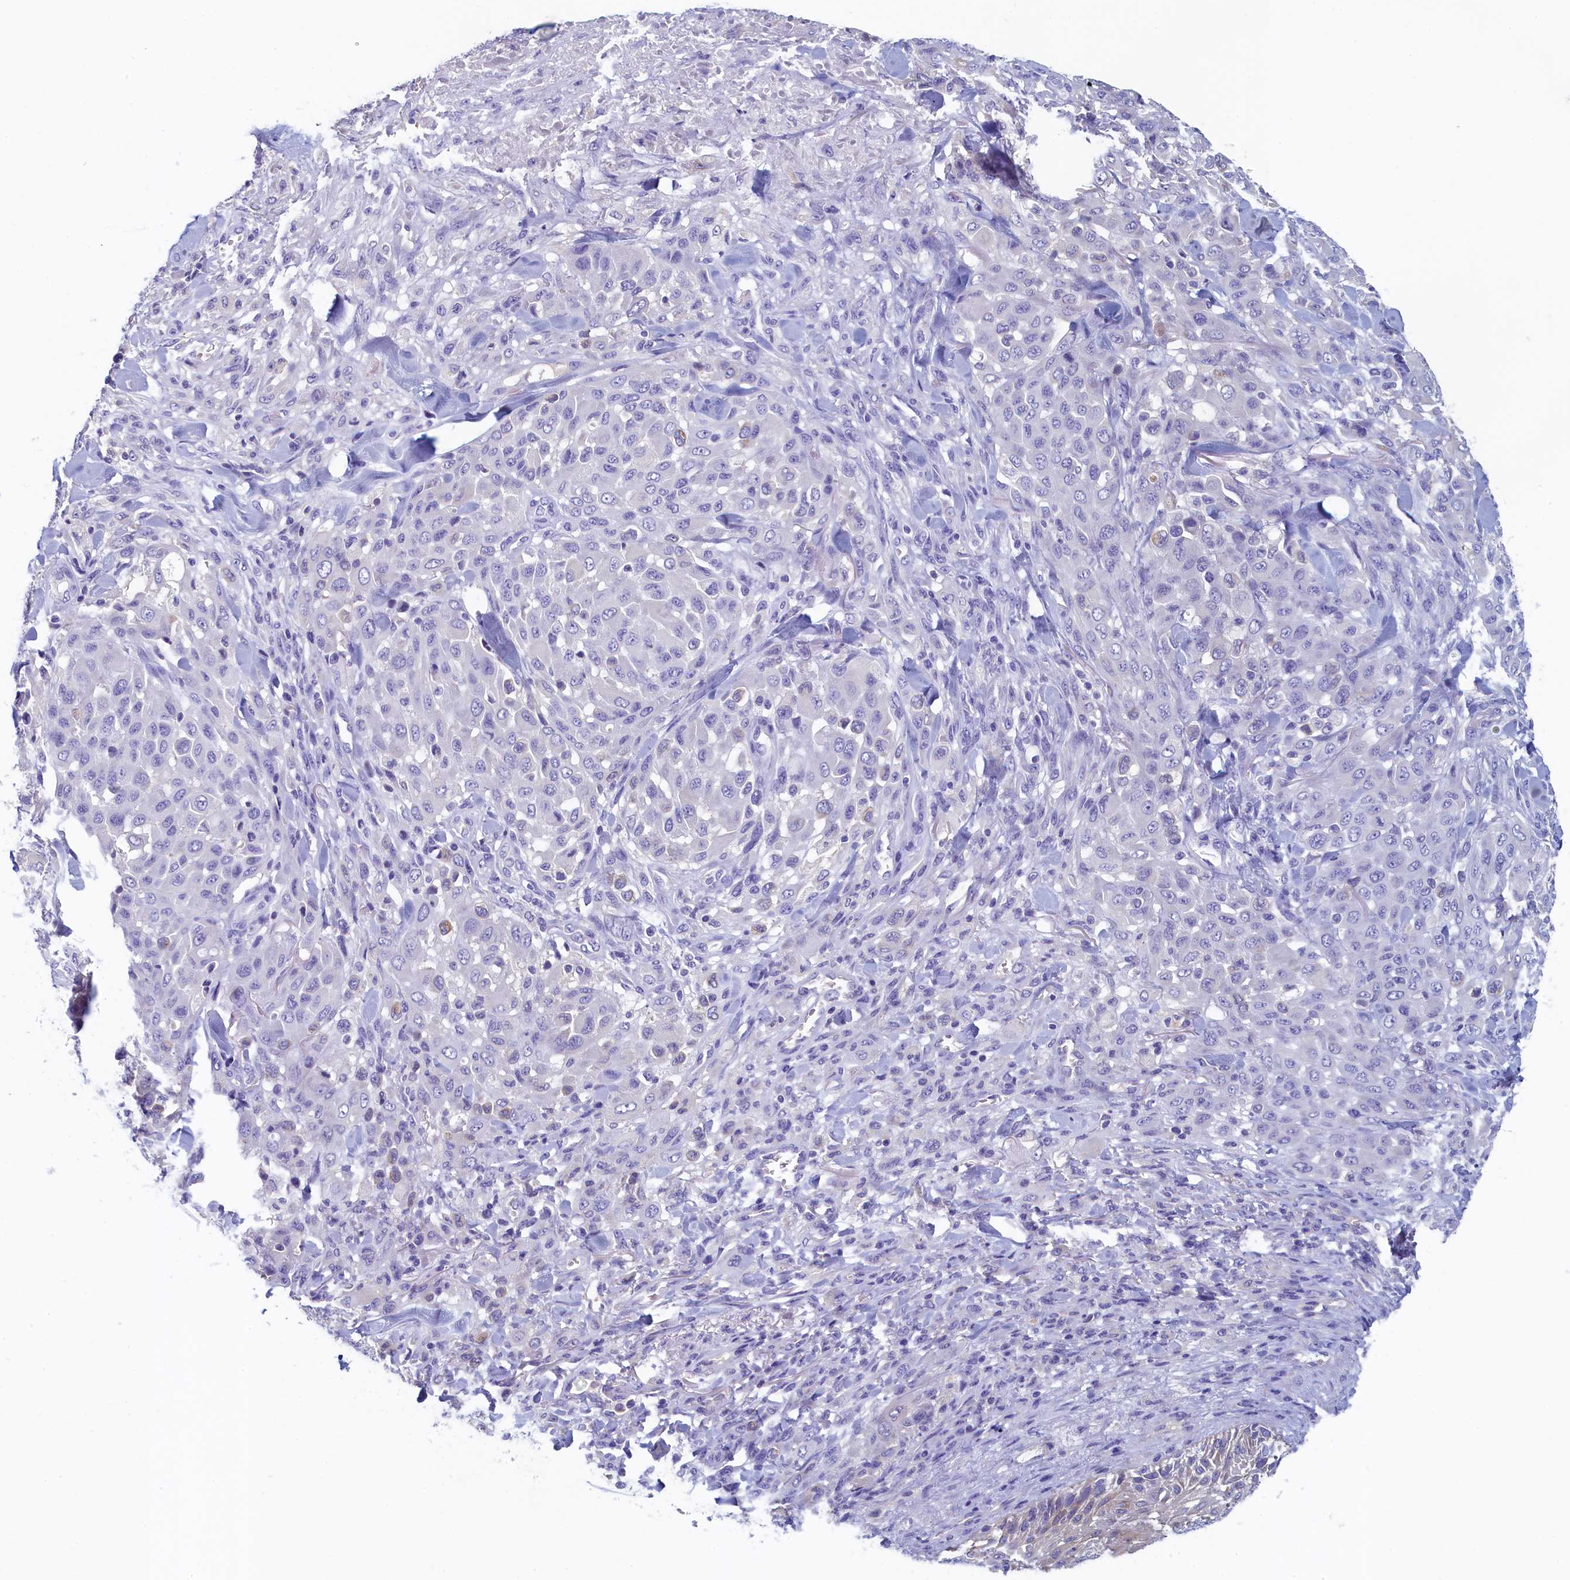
{"staining": {"intensity": "negative", "quantity": "none", "location": "none"}, "tissue": "melanoma", "cell_type": "Tumor cells", "image_type": "cancer", "snomed": [{"axis": "morphology", "description": "Malignant melanoma, Metastatic site"}, {"axis": "topography", "description": "Skin"}], "caption": "An image of human melanoma is negative for staining in tumor cells.", "gene": "GUCA1C", "patient": {"sex": "female", "age": 81}}